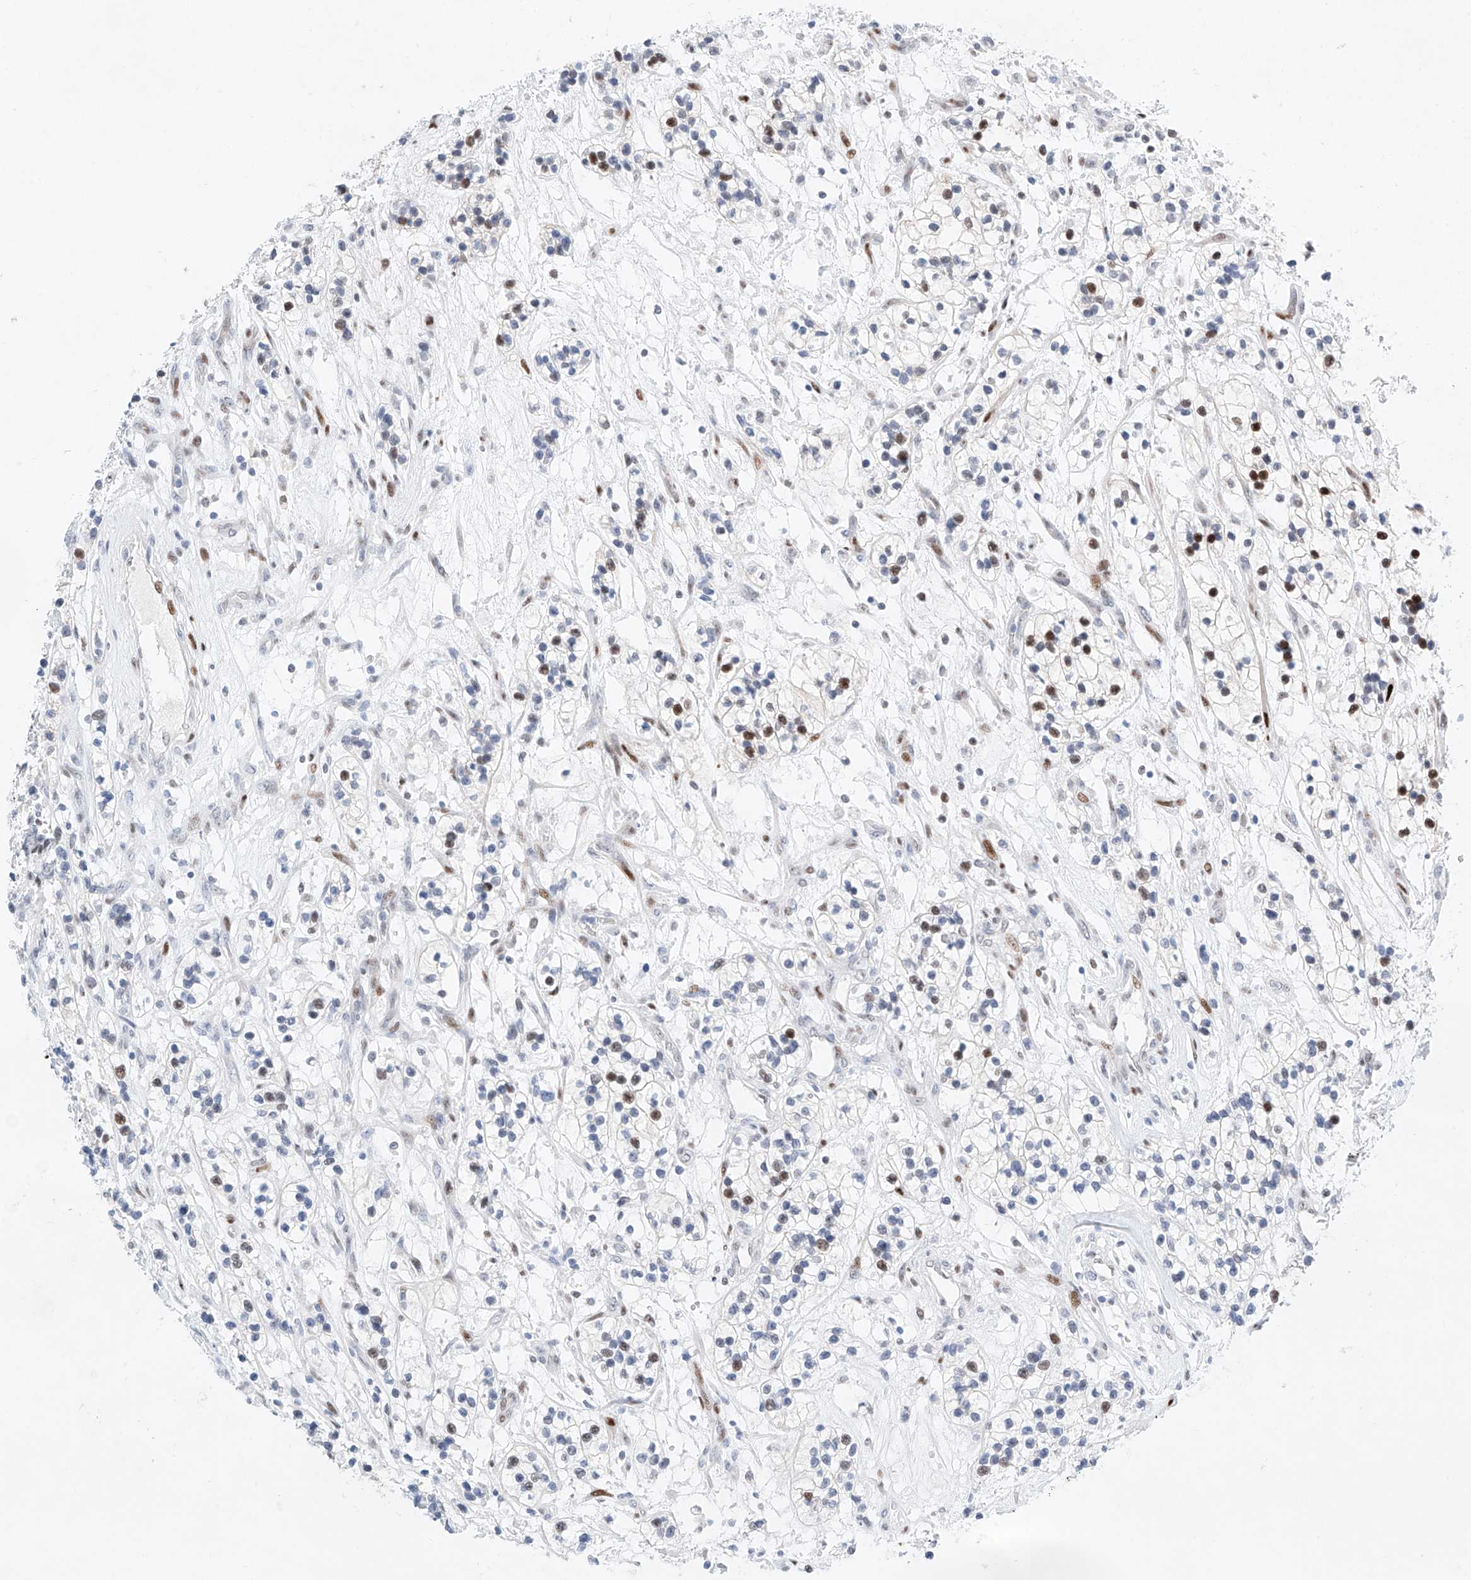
{"staining": {"intensity": "moderate", "quantity": "<25%", "location": "nuclear"}, "tissue": "renal cancer", "cell_type": "Tumor cells", "image_type": "cancer", "snomed": [{"axis": "morphology", "description": "Adenocarcinoma, NOS"}, {"axis": "topography", "description": "Kidney"}], "caption": "Renal cancer (adenocarcinoma) stained for a protein exhibits moderate nuclear positivity in tumor cells.", "gene": "NT5C3B", "patient": {"sex": "female", "age": 57}}